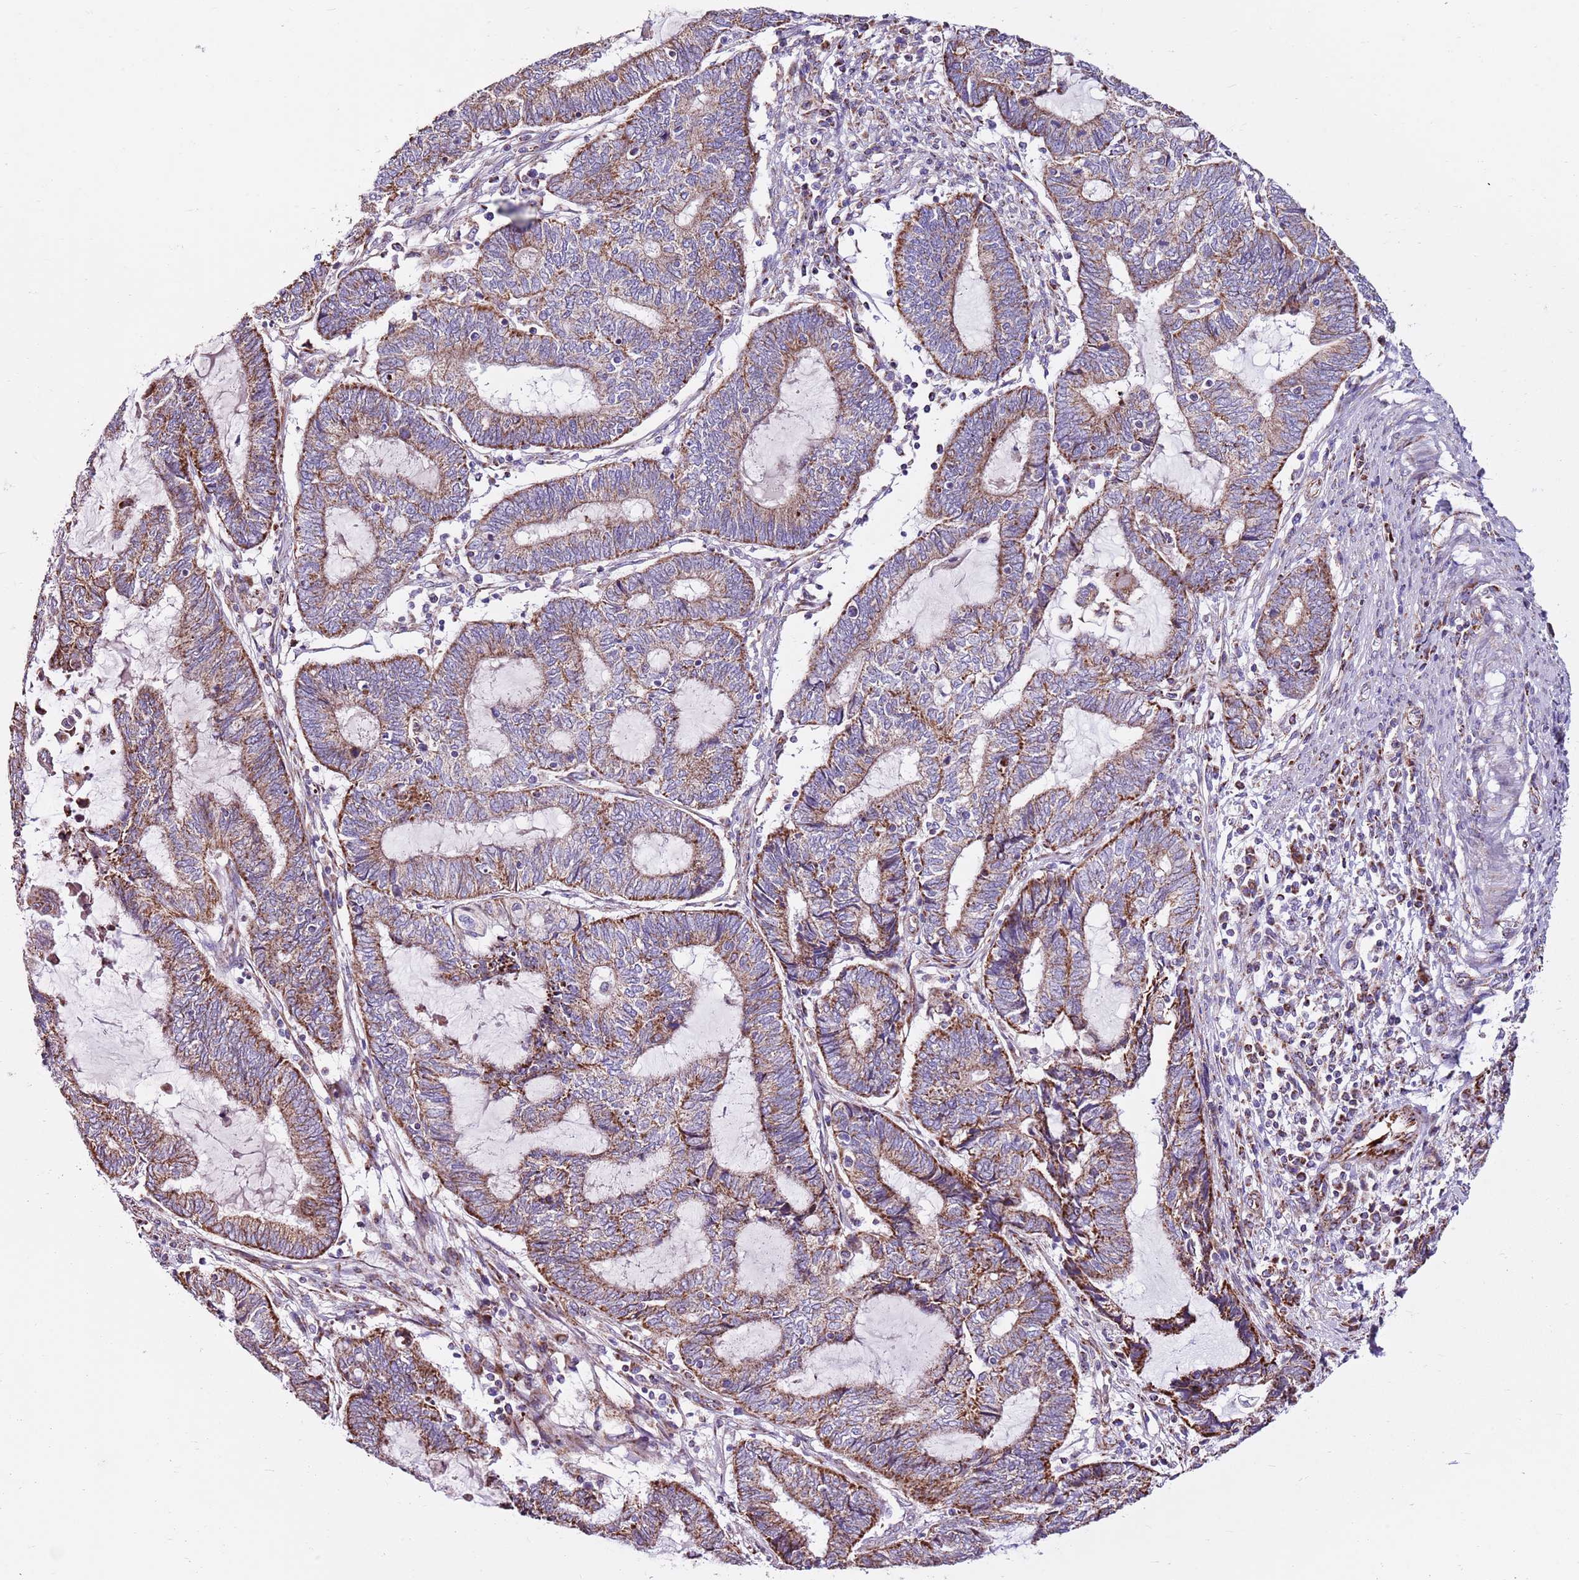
{"staining": {"intensity": "moderate", "quantity": ">75%", "location": "cytoplasmic/membranous"}, "tissue": "endometrial cancer", "cell_type": "Tumor cells", "image_type": "cancer", "snomed": [{"axis": "morphology", "description": "Adenocarcinoma, NOS"}, {"axis": "topography", "description": "Uterus"}, {"axis": "topography", "description": "Endometrium"}], "caption": "Immunohistochemical staining of human endometrial cancer exhibits medium levels of moderate cytoplasmic/membranous expression in about >75% of tumor cells. (Stains: DAB in brown, nuclei in blue, Microscopy: brightfield microscopy at high magnification).", "gene": "HECTD4", "patient": {"sex": "female", "age": 70}}